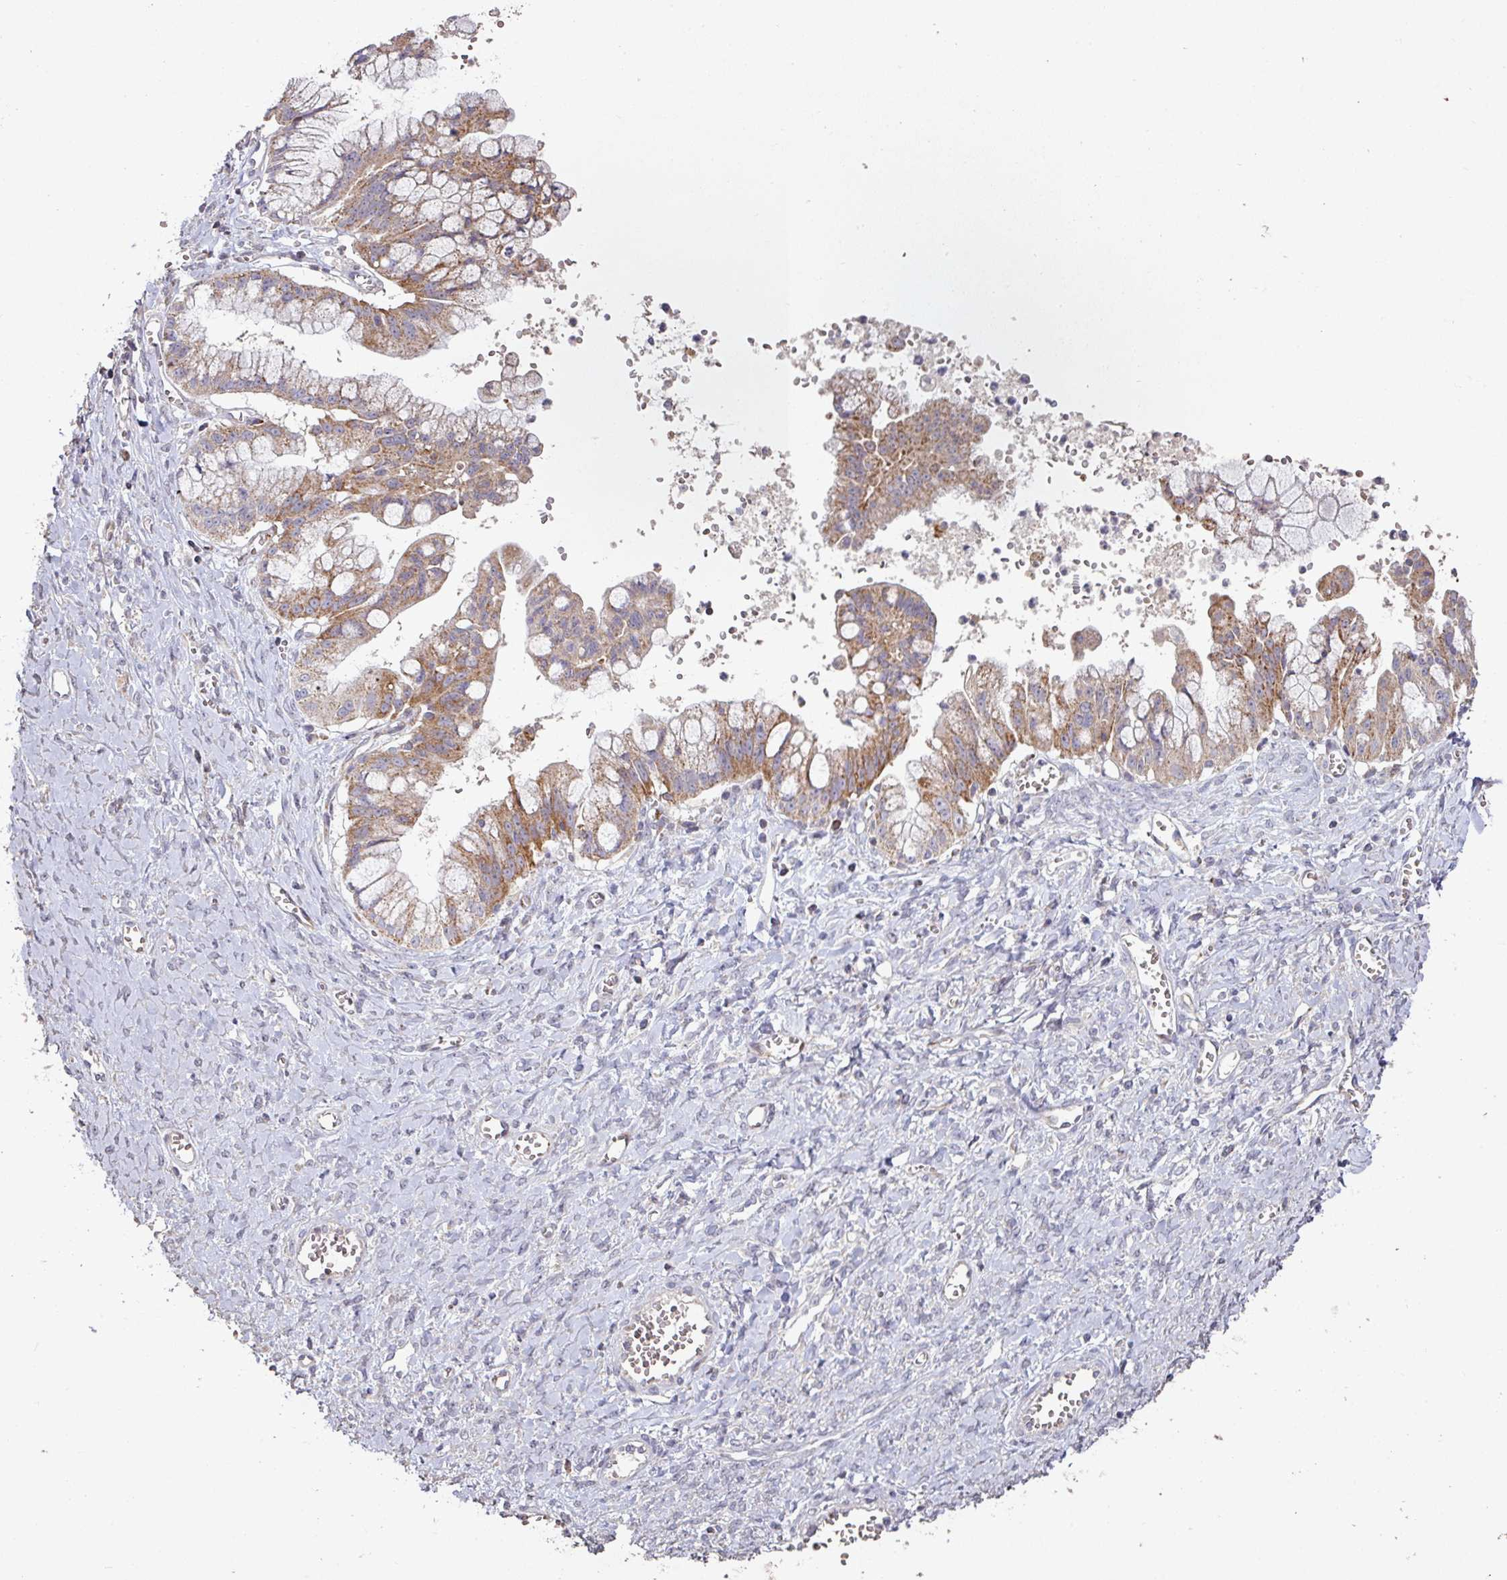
{"staining": {"intensity": "moderate", "quantity": ">75%", "location": "cytoplasmic/membranous"}, "tissue": "ovarian cancer", "cell_type": "Tumor cells", "image_type": "cancer", "snomed": [{"axis": "morphology", "description": "Cystadenocarcinoma, mucinous, NOS"}, {"axis": "topography", "description": "Ovary"}], "caption": "A photomicrograph showing moderate cytoplasmic/membranous positivity in approximately >75% of tumor cells in ovarian cancer (mucinous cystadenocarcinoma), as visualized by brown immunohistochemical staining.", "gene": "RPL23A", "patient": {"sex": "female", "age": 70}}